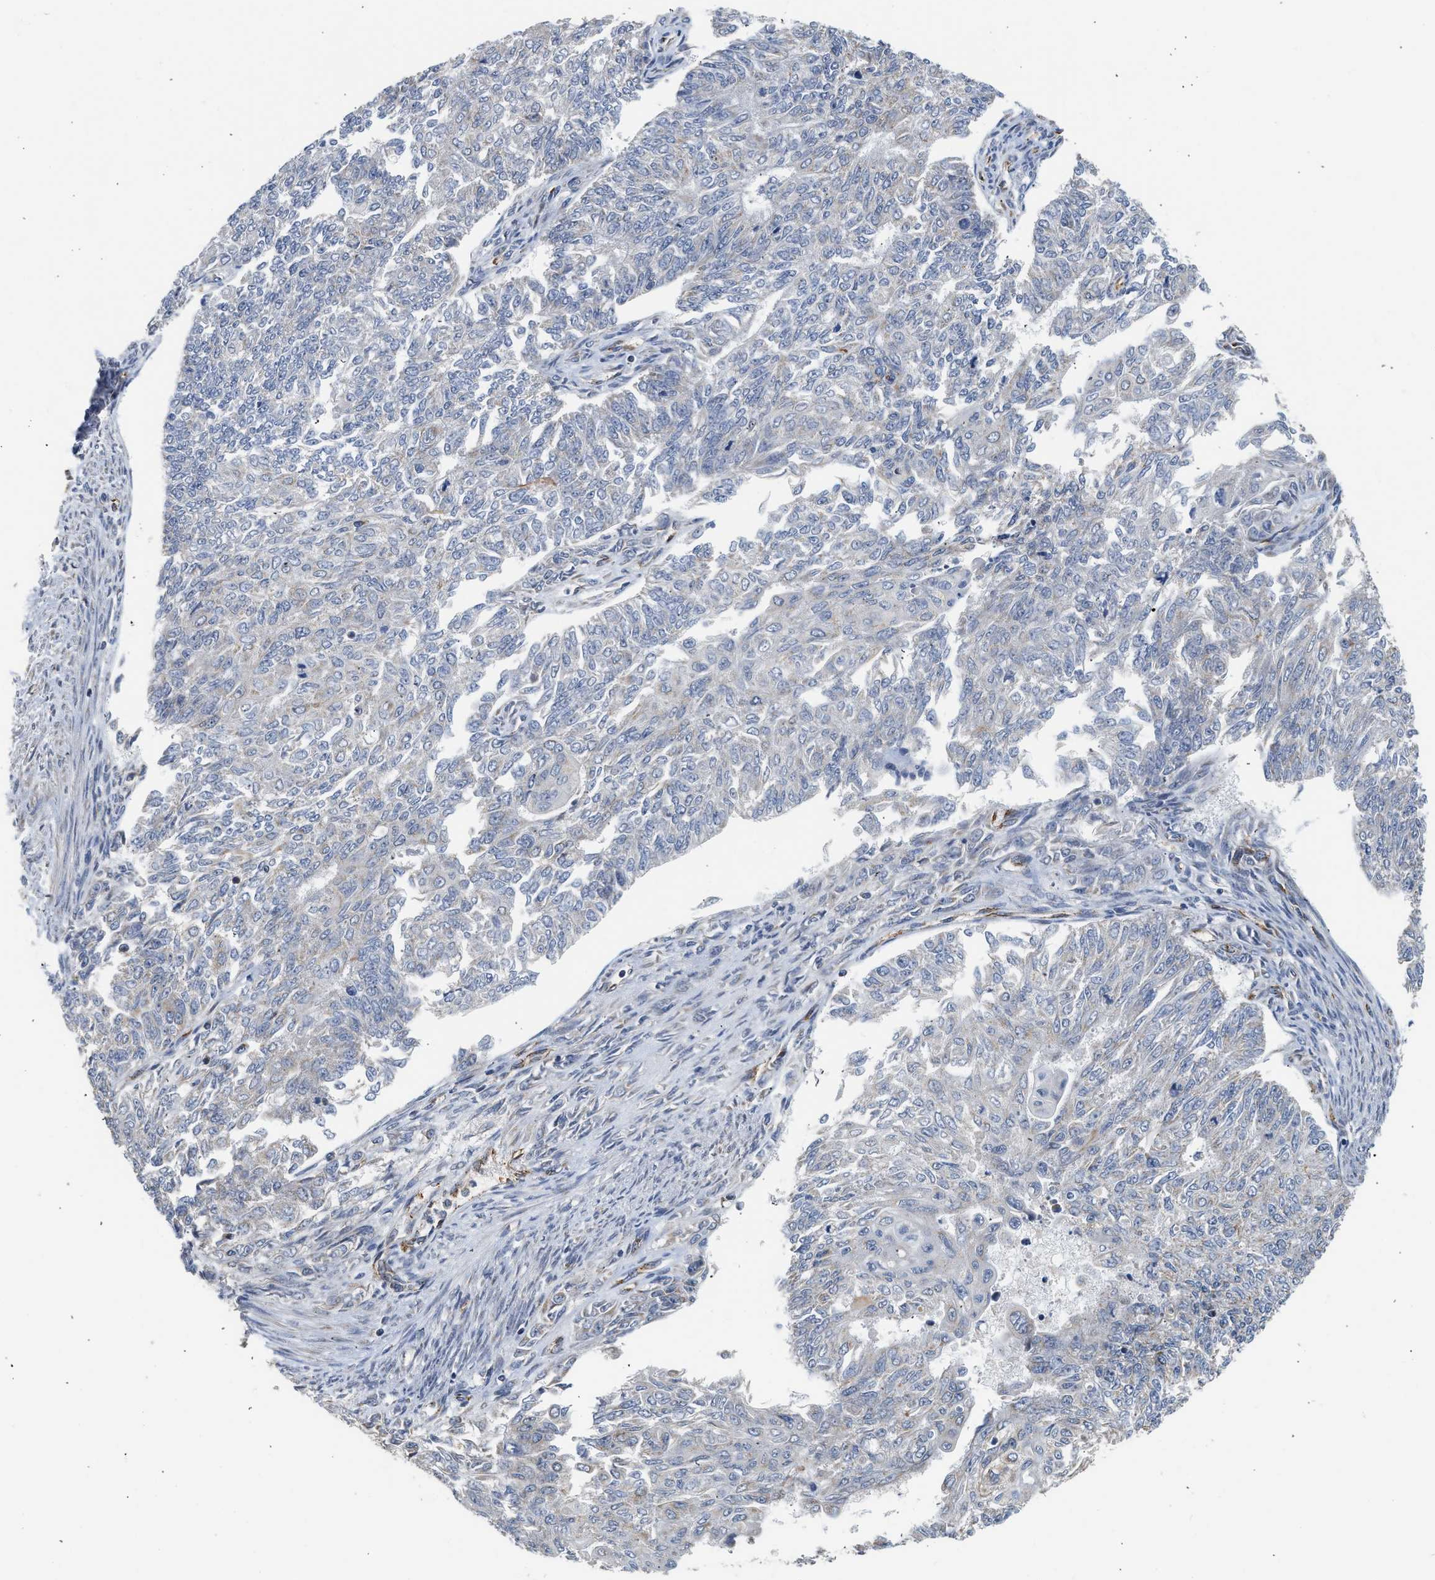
{"staining": {"intensity": "negative", "quantity": "none", "location": "none"}, "tissue": "endometrial cancer", "cell_type": "Tumor cells", "image_type": "cancer", "snomed": [{"axis": "morphology", "description": "Adenocarcinoma, NOS"}, {"axis": "topography", "description": "Endometrium"}], "caption": "The immunohistochemistry micrograph has no significant staining in tumor cells of endometrial cancer (adenocarcinoma) tissue.", "gene": "PIM1", "patient": {"sex": "female", "age": 32}}